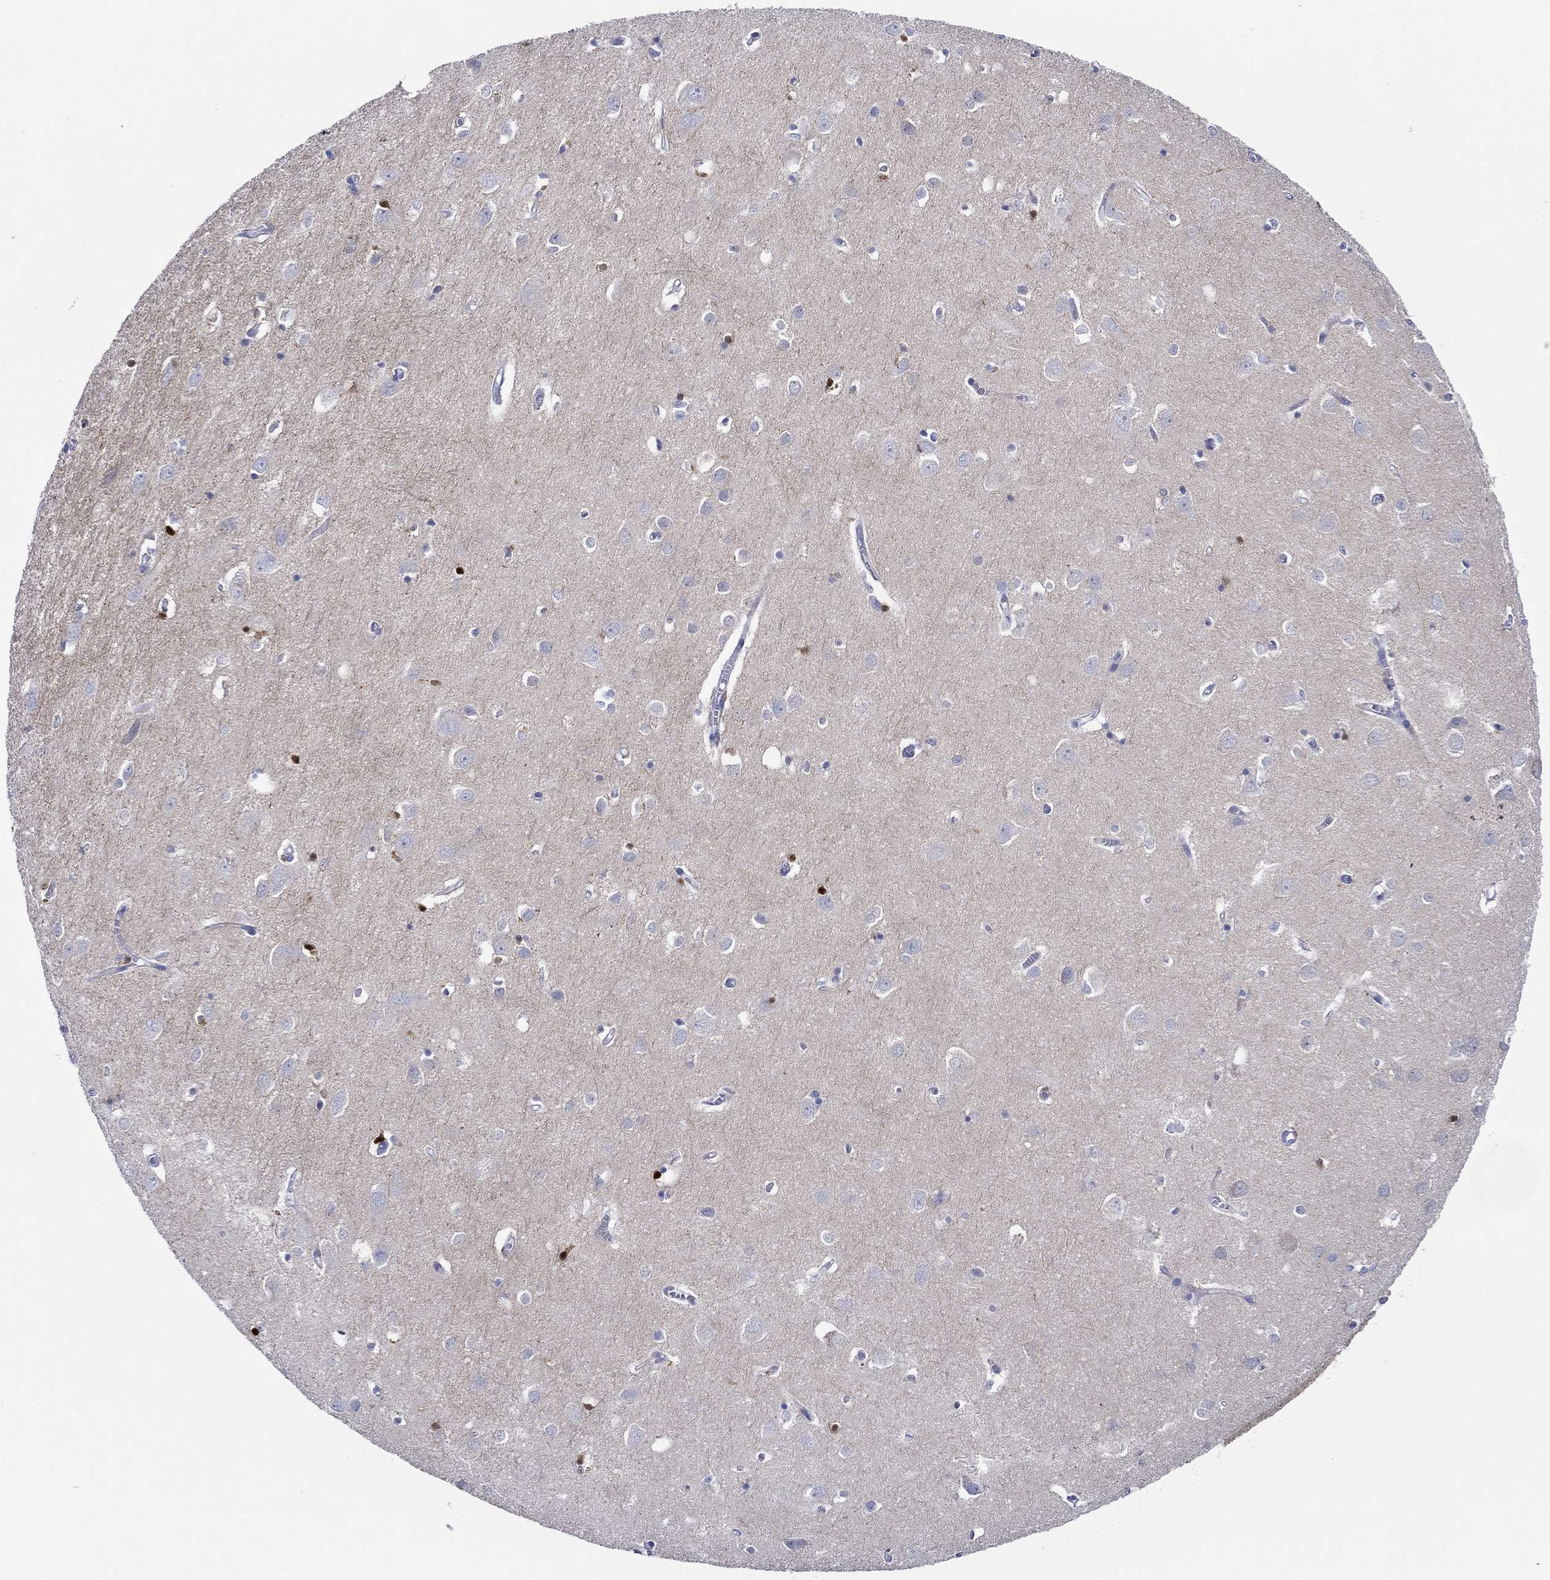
{"staining": {"intensity": "negative", "quantity": "none", "location": "none"}, "tissue": "cerebral cortex", "cell_type": "Endothelial cells", "image_type": "normal", "snomed": [{"axis": "morphology", "description": "Normal tissue, NOS"}, {"axis": "topography", "description": "Cerebral cortex"}], "caption": "Protein analysis of benign cerebral cortex shows no significant staining in endothelial cells. (Stains: DAB immunohistochemistry (IHC) with hematoxylin counter stain, Microscopy: brightfield microscopy at high magnification).", "gene": "IGFBP6", "patient": {"sex": "male", "age": 70}}